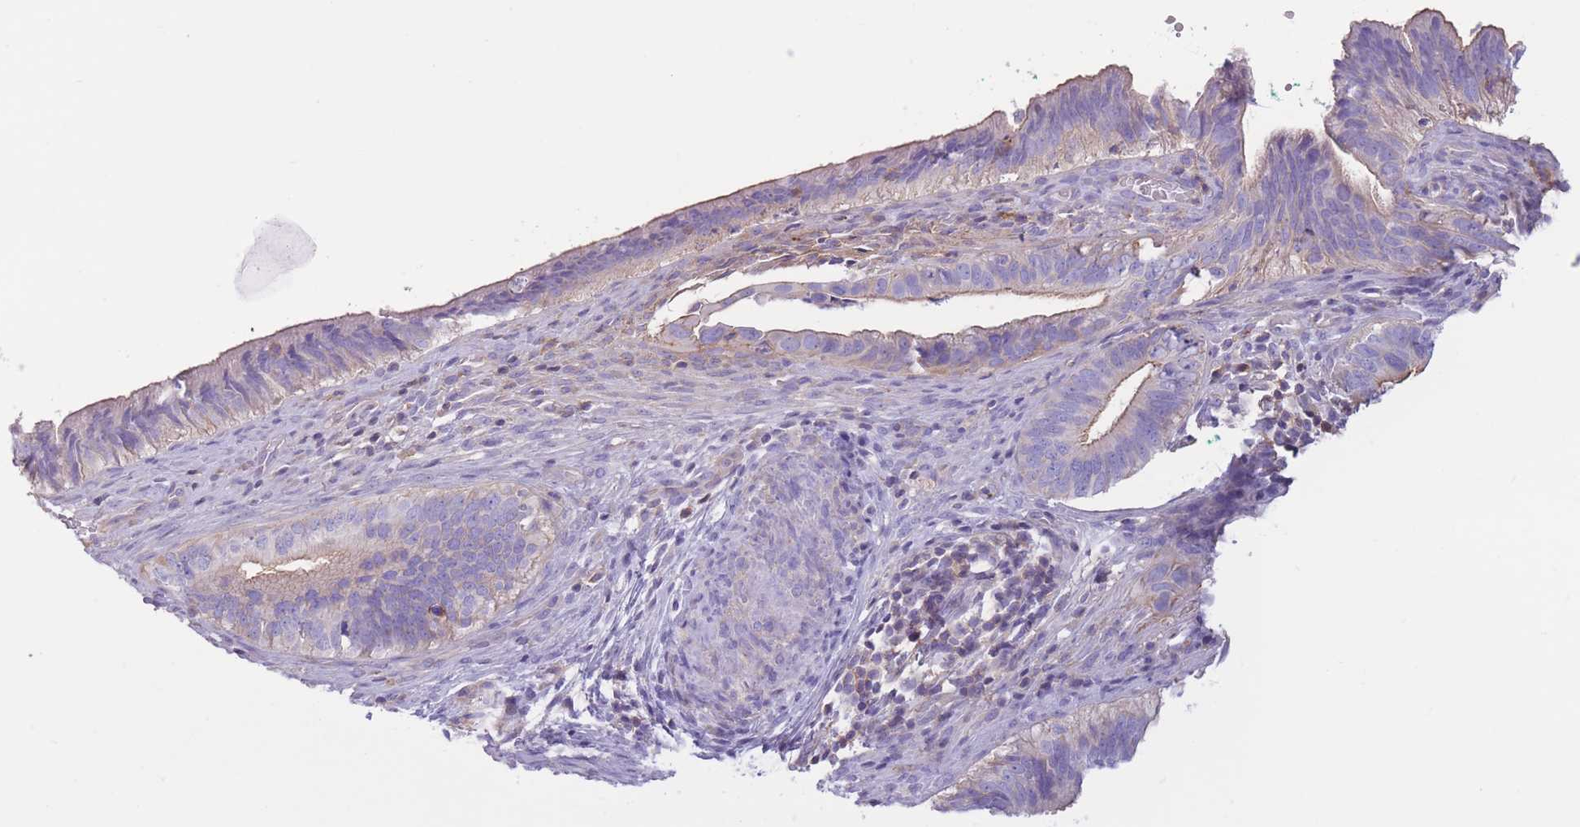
{"staining": {"intensity": "weak", "quantity": "25%-75%", "location": "cytoplasmic/membranous"}, "tissue": "cervical cancer", "cell_type": "Tumor cells", "image_type": "cancer", "snomed": [{"axis": "morphology", "description": "Adenocarcinoma, NOS"}, {"axis": "topography", "description": "Cervix"}], "caption": "Immunohistochemical staining of cervical adenocarcinoma exhibits weak cytoplasmic/membranous protein expression in approximately 25%-75% of tumor cells. (DAB (3,3'-diaminobenzidine) IHC with brightfield microscopy, high magnification).", "gene": "PDHA1", "patient": {"sex": "female", "age": 42}}